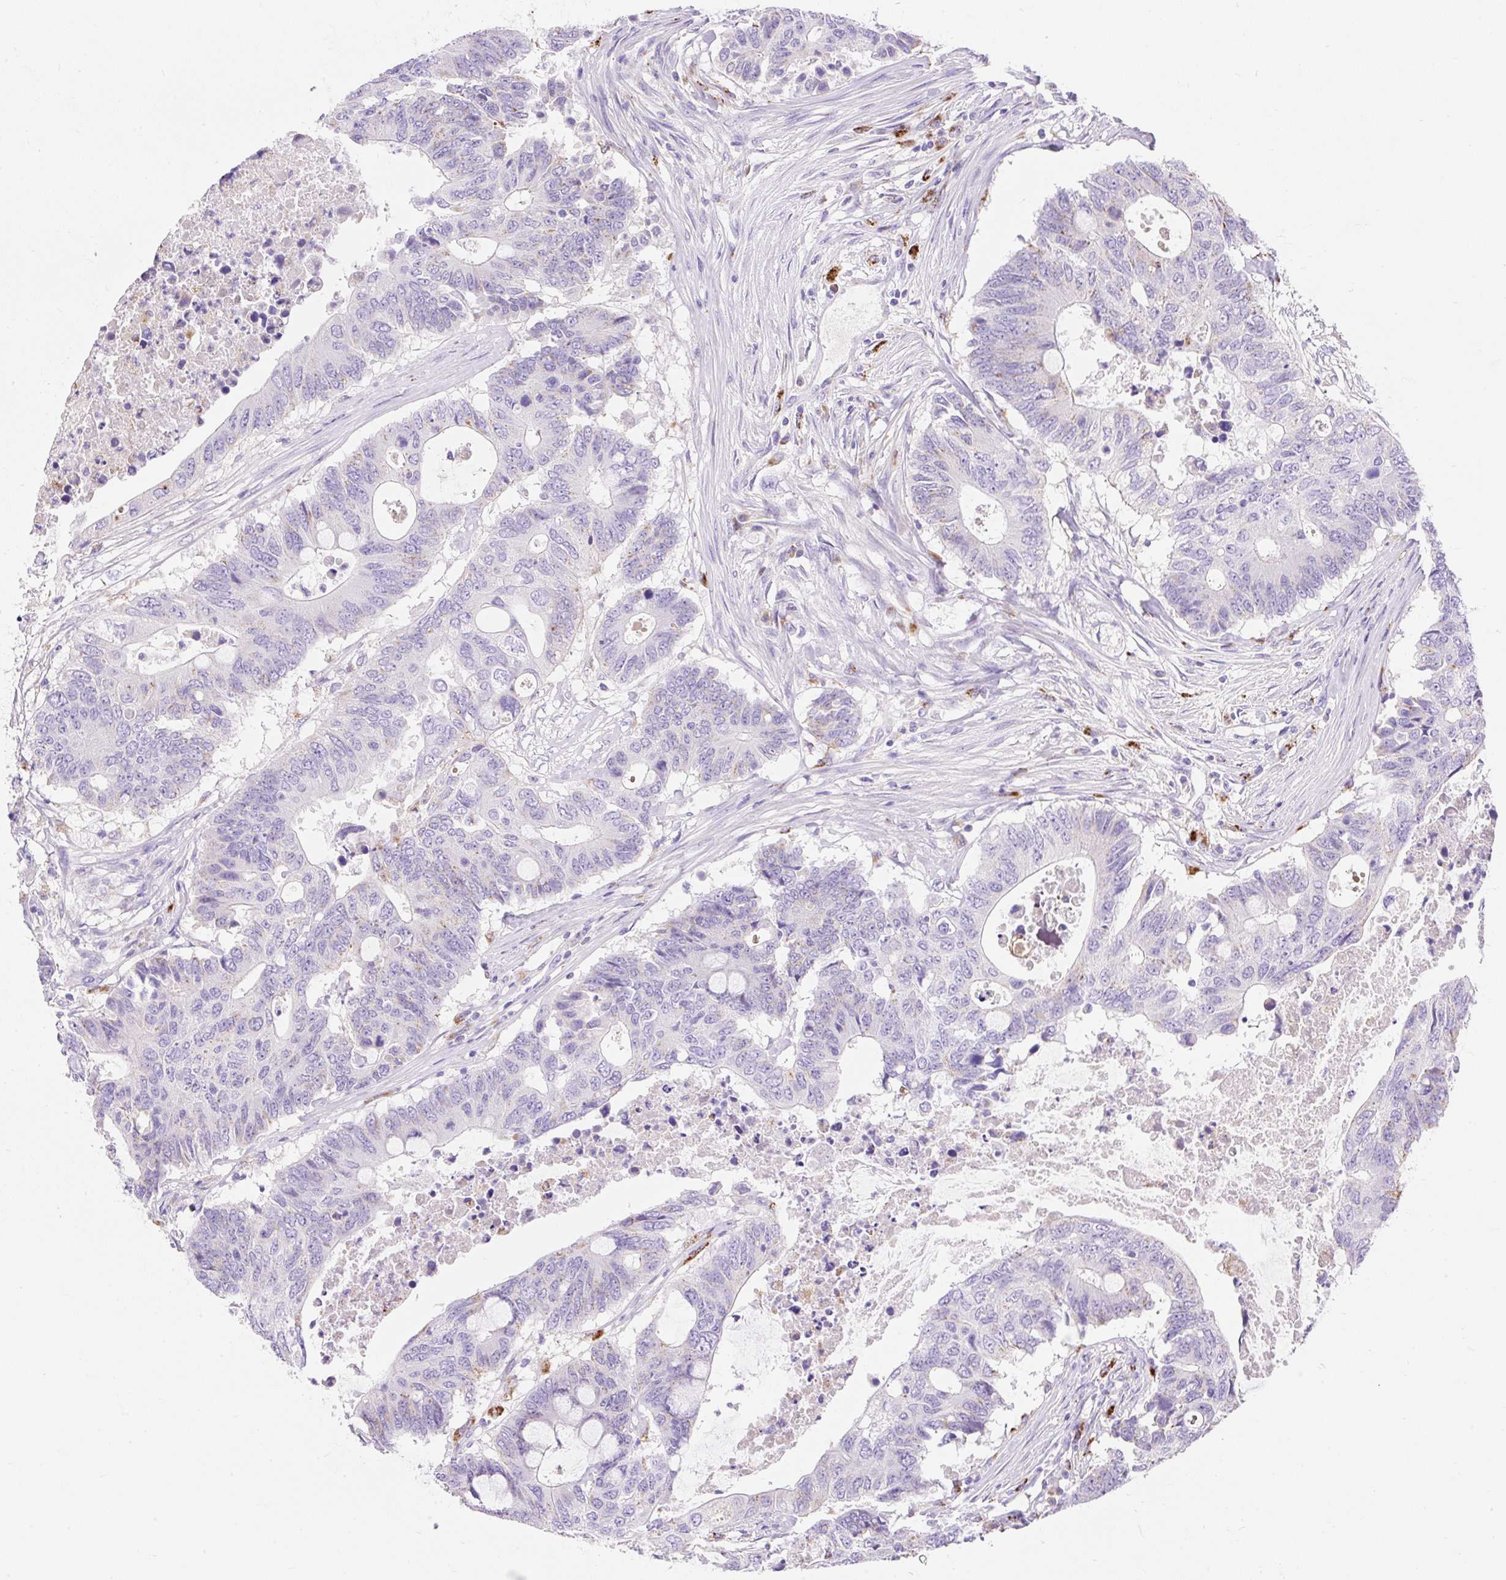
{"staining": {"intensity": "negative", "quantity": "none", "location": "none"}, "tissue": "colorectal cancer", "cell_type": "Tumor cells", "image_type": "cancer", "snomed": [{"axis": "morphology", "description": "Adenocarcinoma, NOS"}, {"axis": "topography", "description": "Colon"}], "caption": "High magnification brightfield microscopy of colorectal cancer stained with DAB (3,3'-diaminobenzidine) (brown) and counterstained with hematoxylin (blue): tumor cells show no significant positivity.", "gene": "HEXB", "patient": {"sex": "male", "age": 71}}